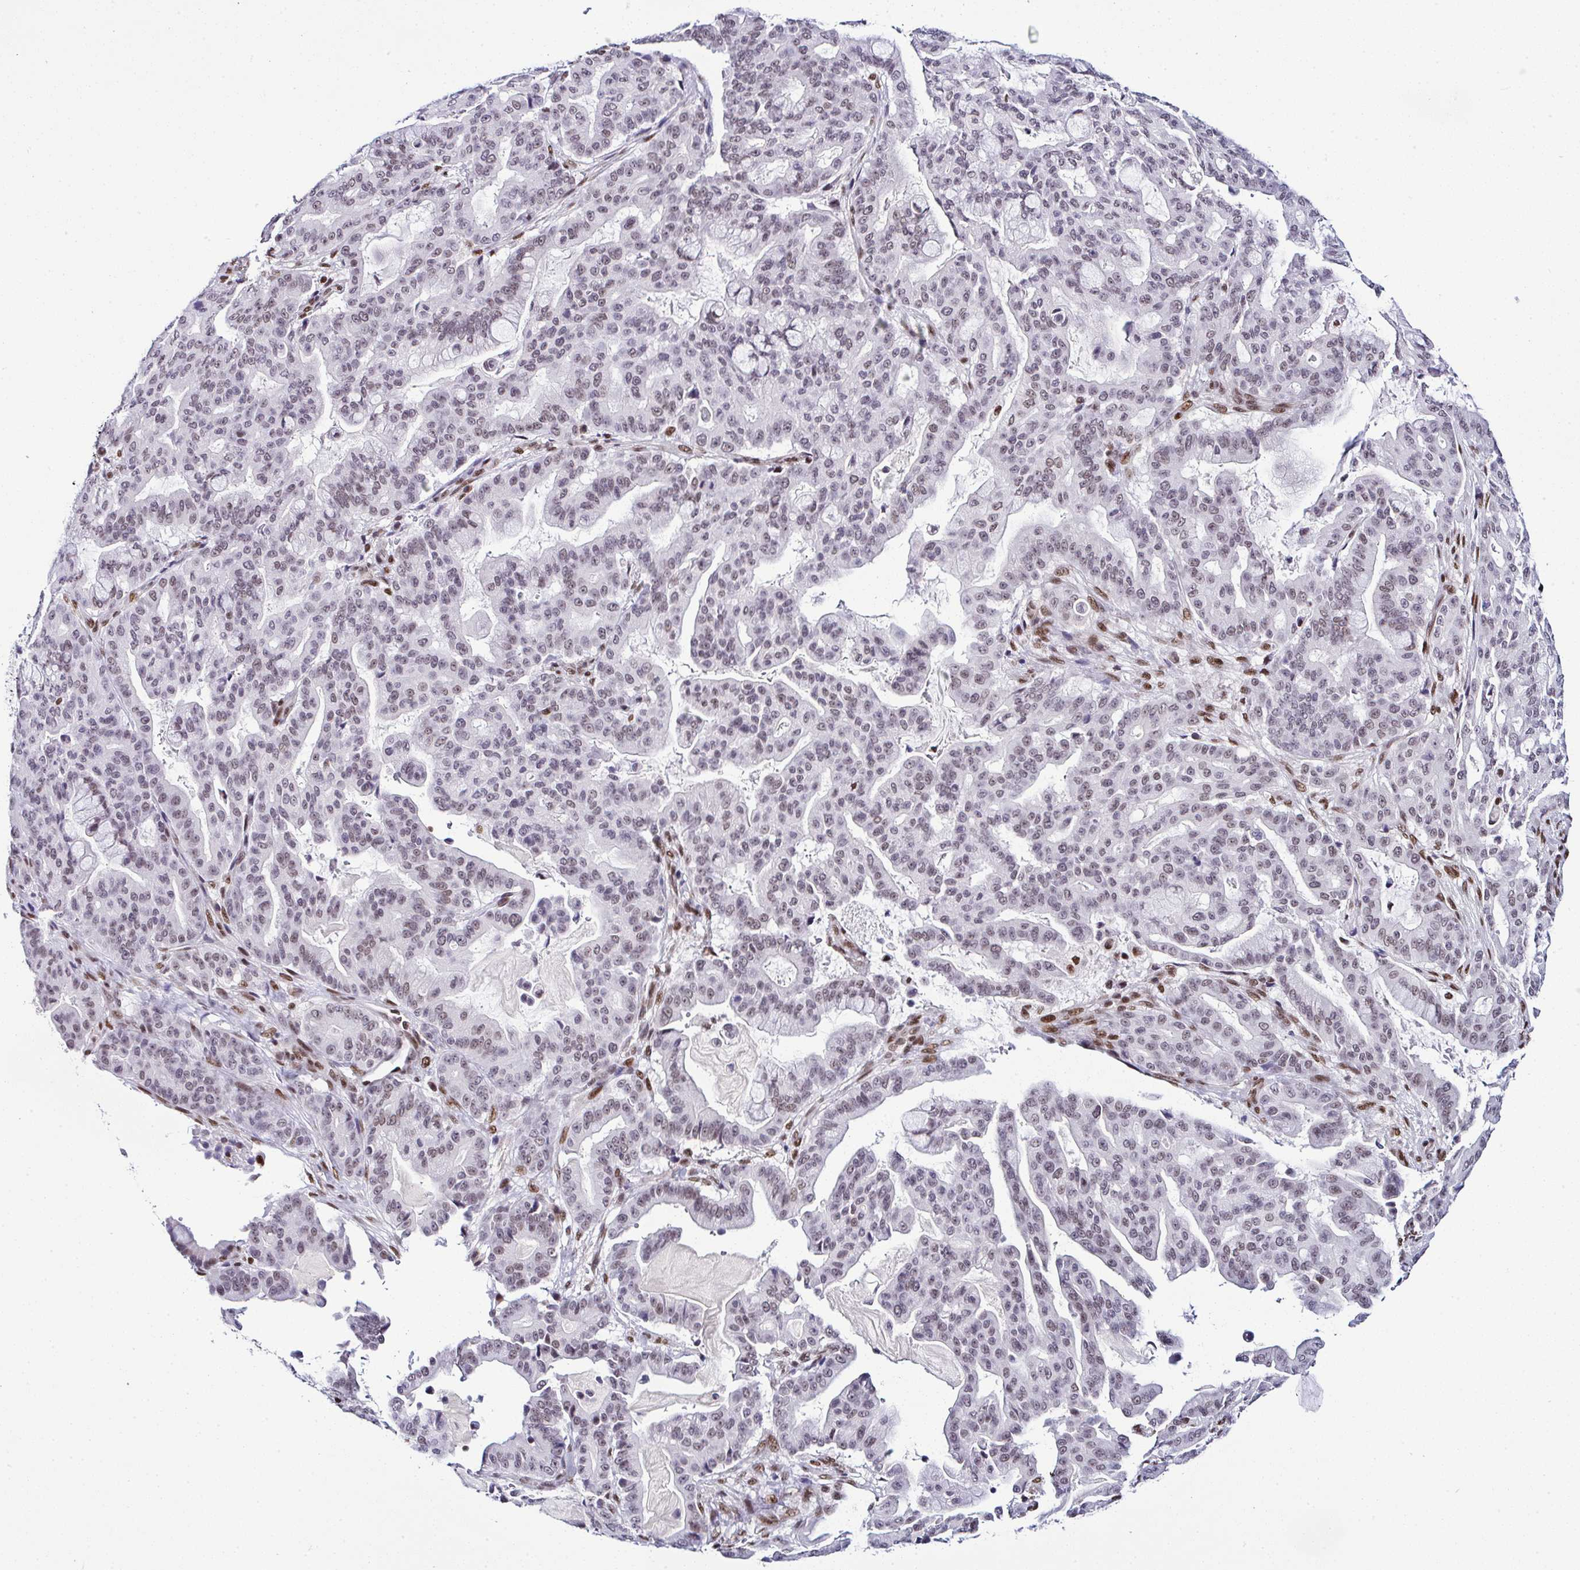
{"staining": {"intensity": "weak", "quantity": "<25%", "location": "nuclear"}, "tissue": "pancreatic cancer", "cell_type": "Tumor cells", "image_type": "cancer", "snomed": [{"axis": "morphology", "description": "Adenocarcinoma, NOS"}, {"axis": "topography", "description": "Pancreas"}], "caption": "Immunohistochemistry photomicrograph of neoplastic tissue: pancreatic cancer (adenocarcinoma) stained with DAB demonstrates no significant protein positivity in tumor cells.", "gene": "DR1", "patient": {"sex": "male", "age": 63}}